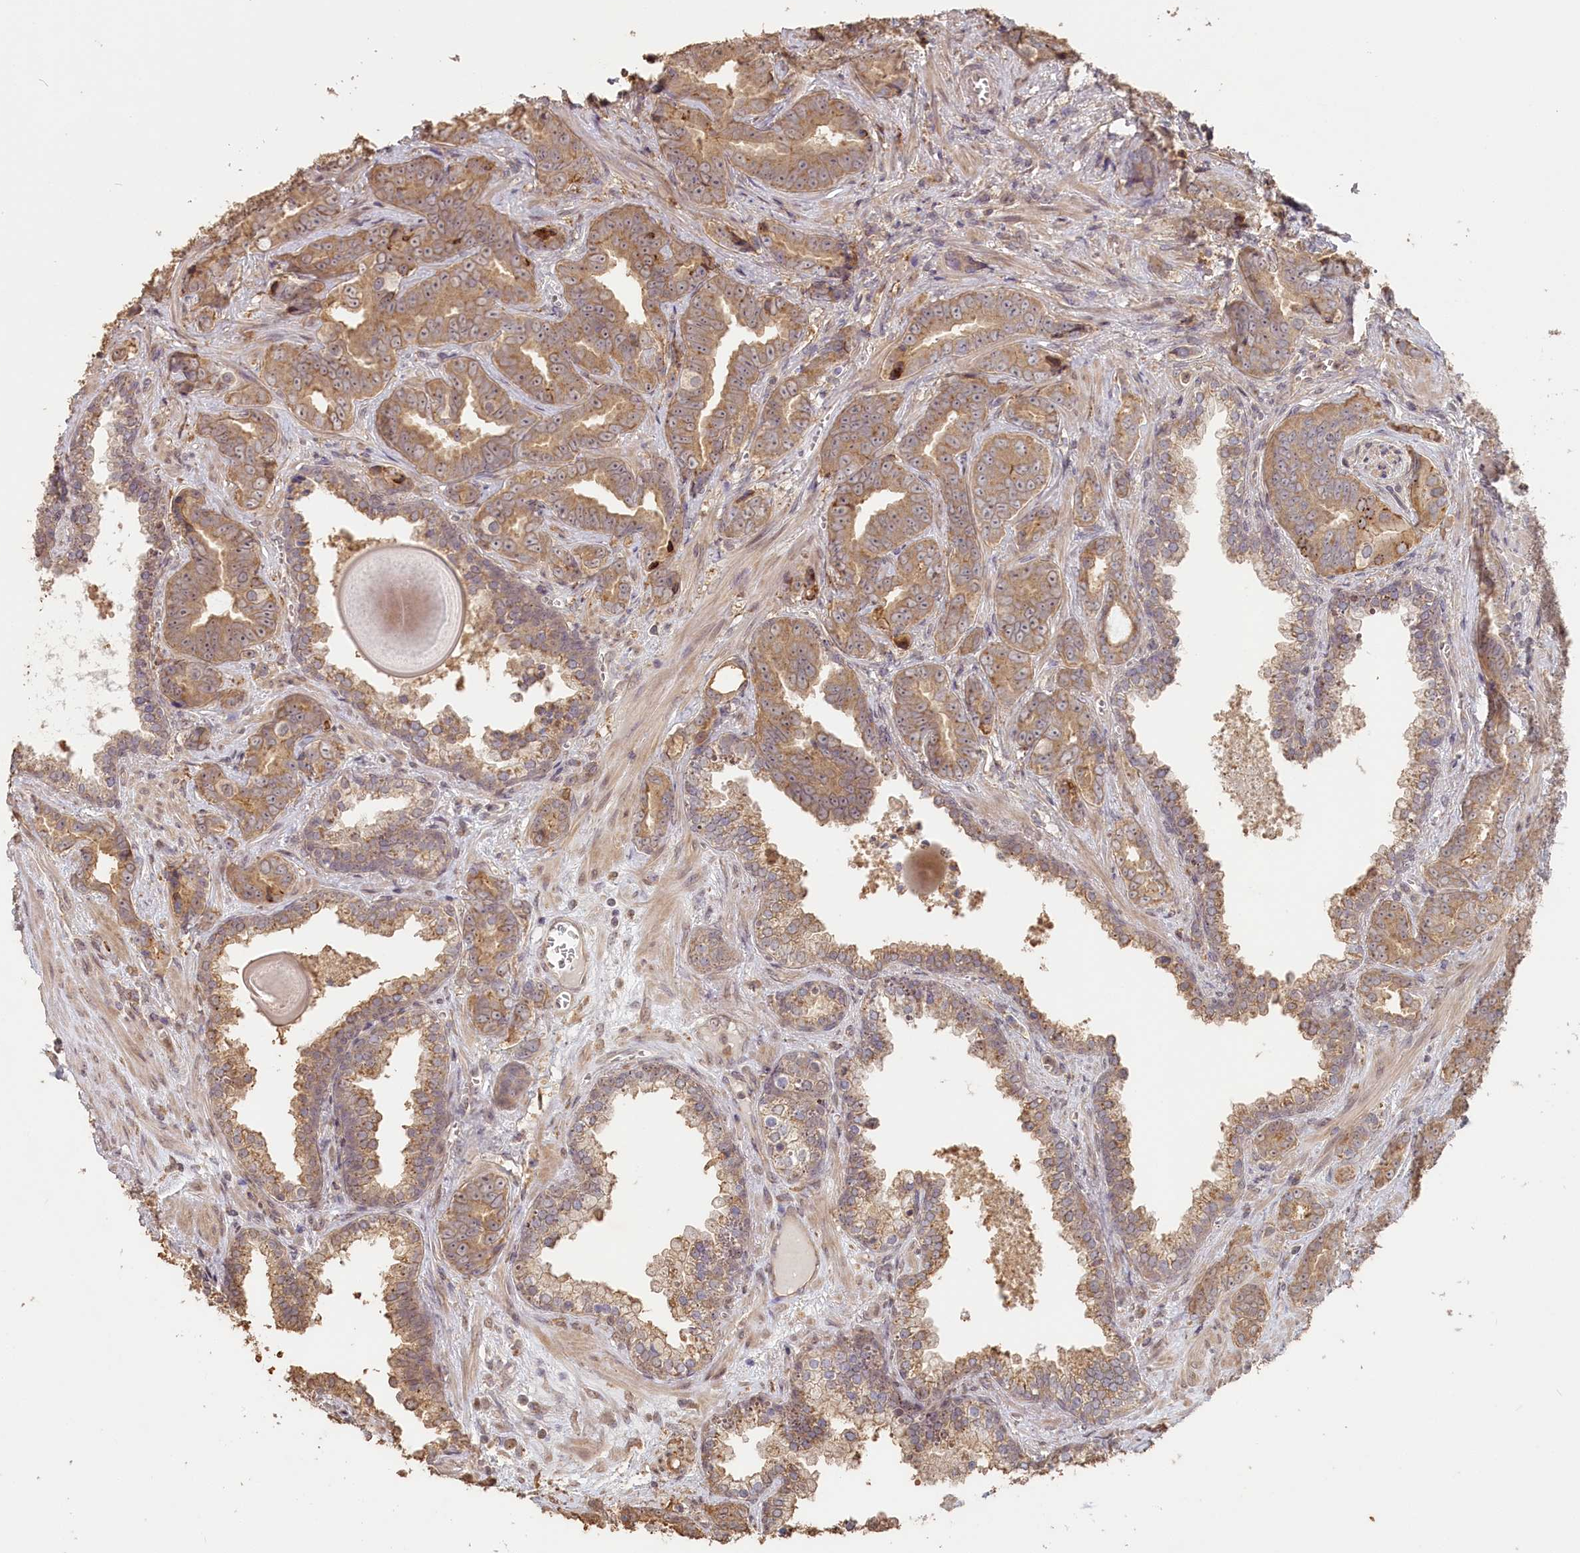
{"staining": {"intensity": "moderate", "quantity": ">75%", "location": "cytoplasmic/membranous"}, "tissue": "prostate cancer", "cell_type": "Tumor cells", "image_type": "cancer", "snomed": [{"axis": "morphology", "description": "Adenocarcinoma, High grade"}, {"axis": "topography", "description": "Prostate"}], "caption": "Immunohistochemistry (IHC) photomicrograph of high-grade adenocarcinoma (prostate) stained for a protein (brown), which reveals medium levels of moderate cytoplasmic/membranous staining in approximately >75% of tumor cells.", "gene": "STX16", "patient": {"sex": "male", "age": 67}}